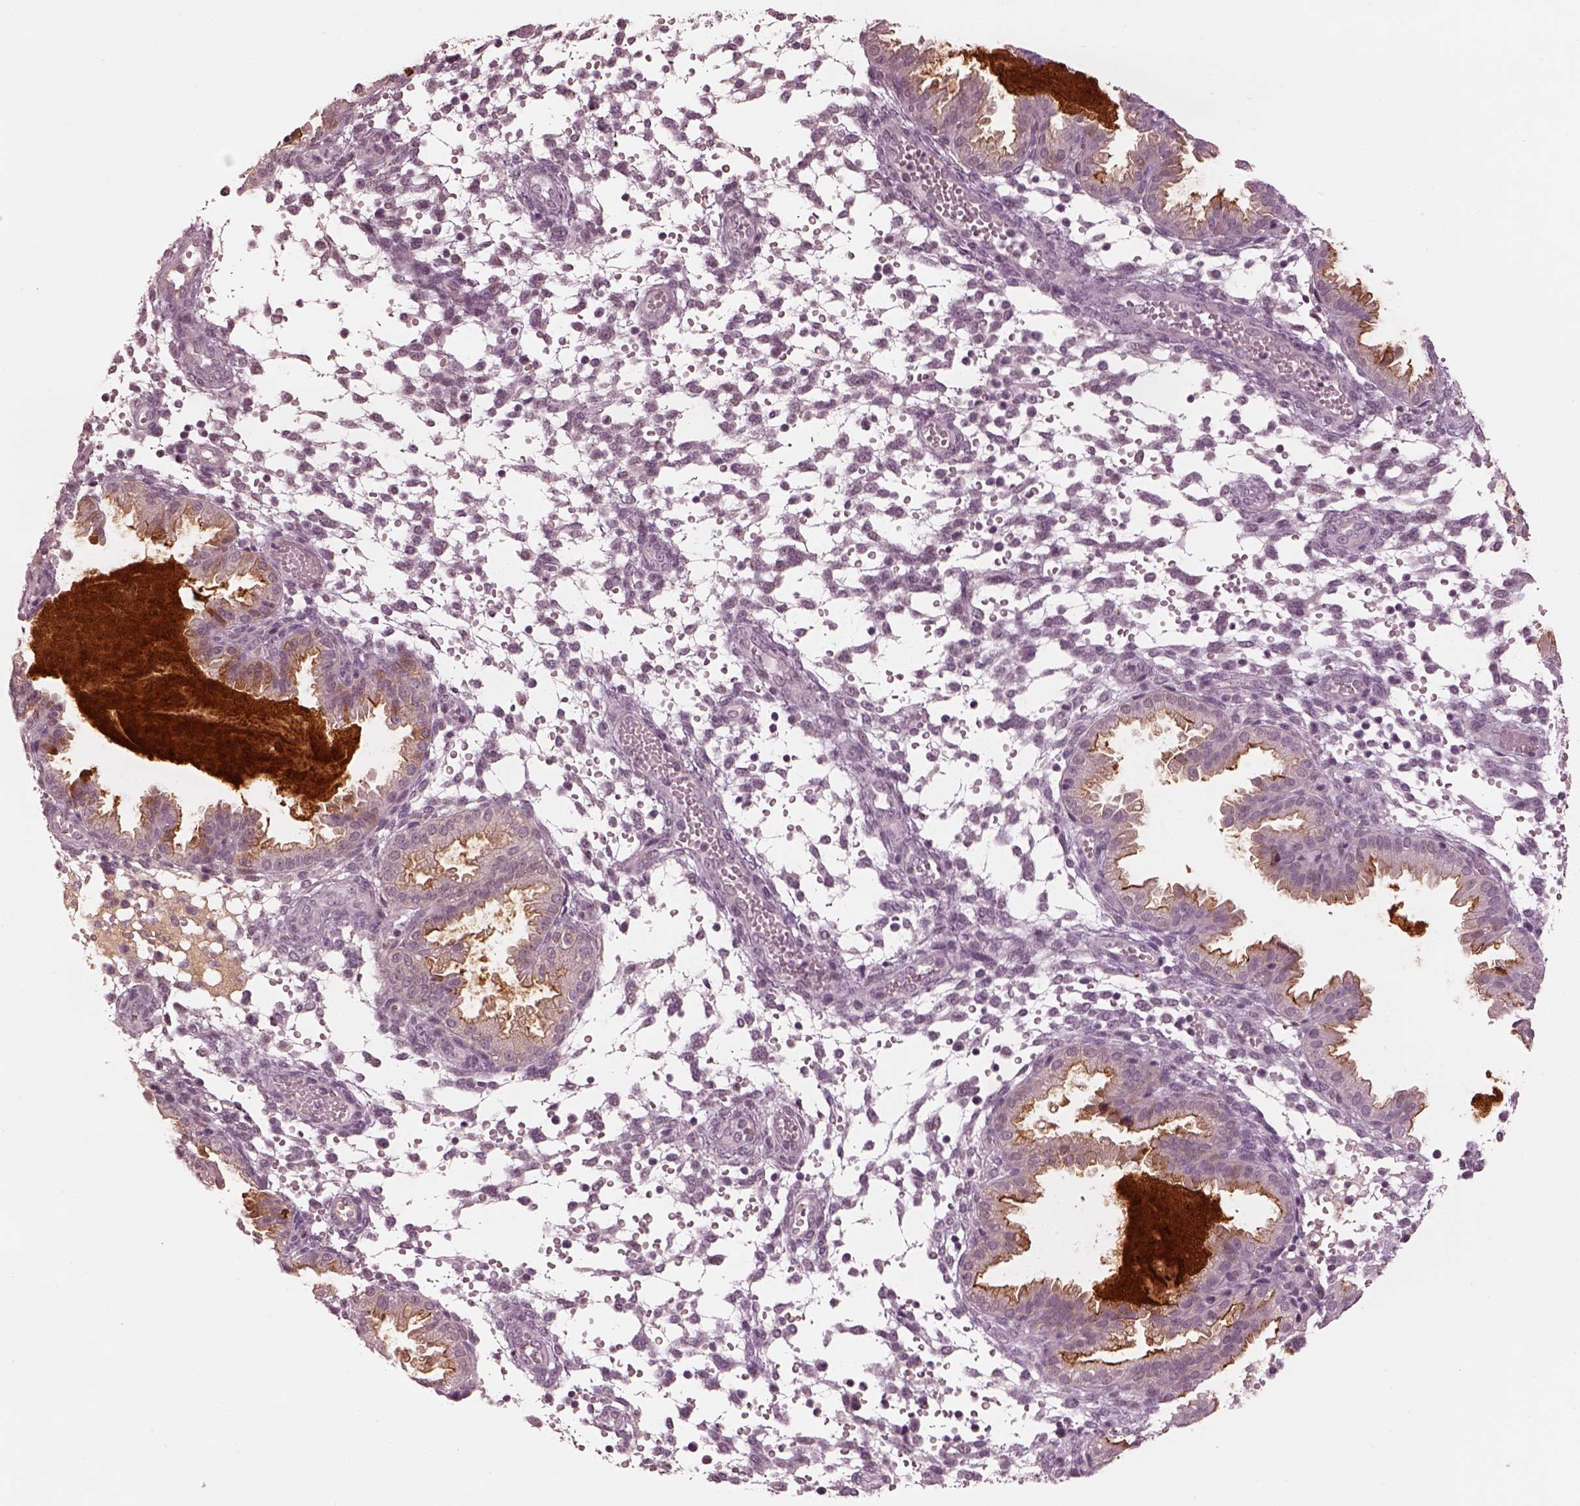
{"staining": {"intensity": "negative", "quantity": "none", "location": "none"}, "tissue": "endometrium", "cell_type": "Cells in endometrial stroma", "image_type": "normal", "snomed": [{"axis": "morphology", "description": "Normal tissue, NOS"}, {"axis": "topography", "description": "Endometrium"}], "caption": "Micrograph shows no protein positivity in cells in endometrial stroma of normal endometrium. (Brightfield microscopy of DAB (3,3'-diaminobenzidine) IHC at high magnification).", "gene": "KCNA2", "patient": {"sex": "female", "age": 33}}